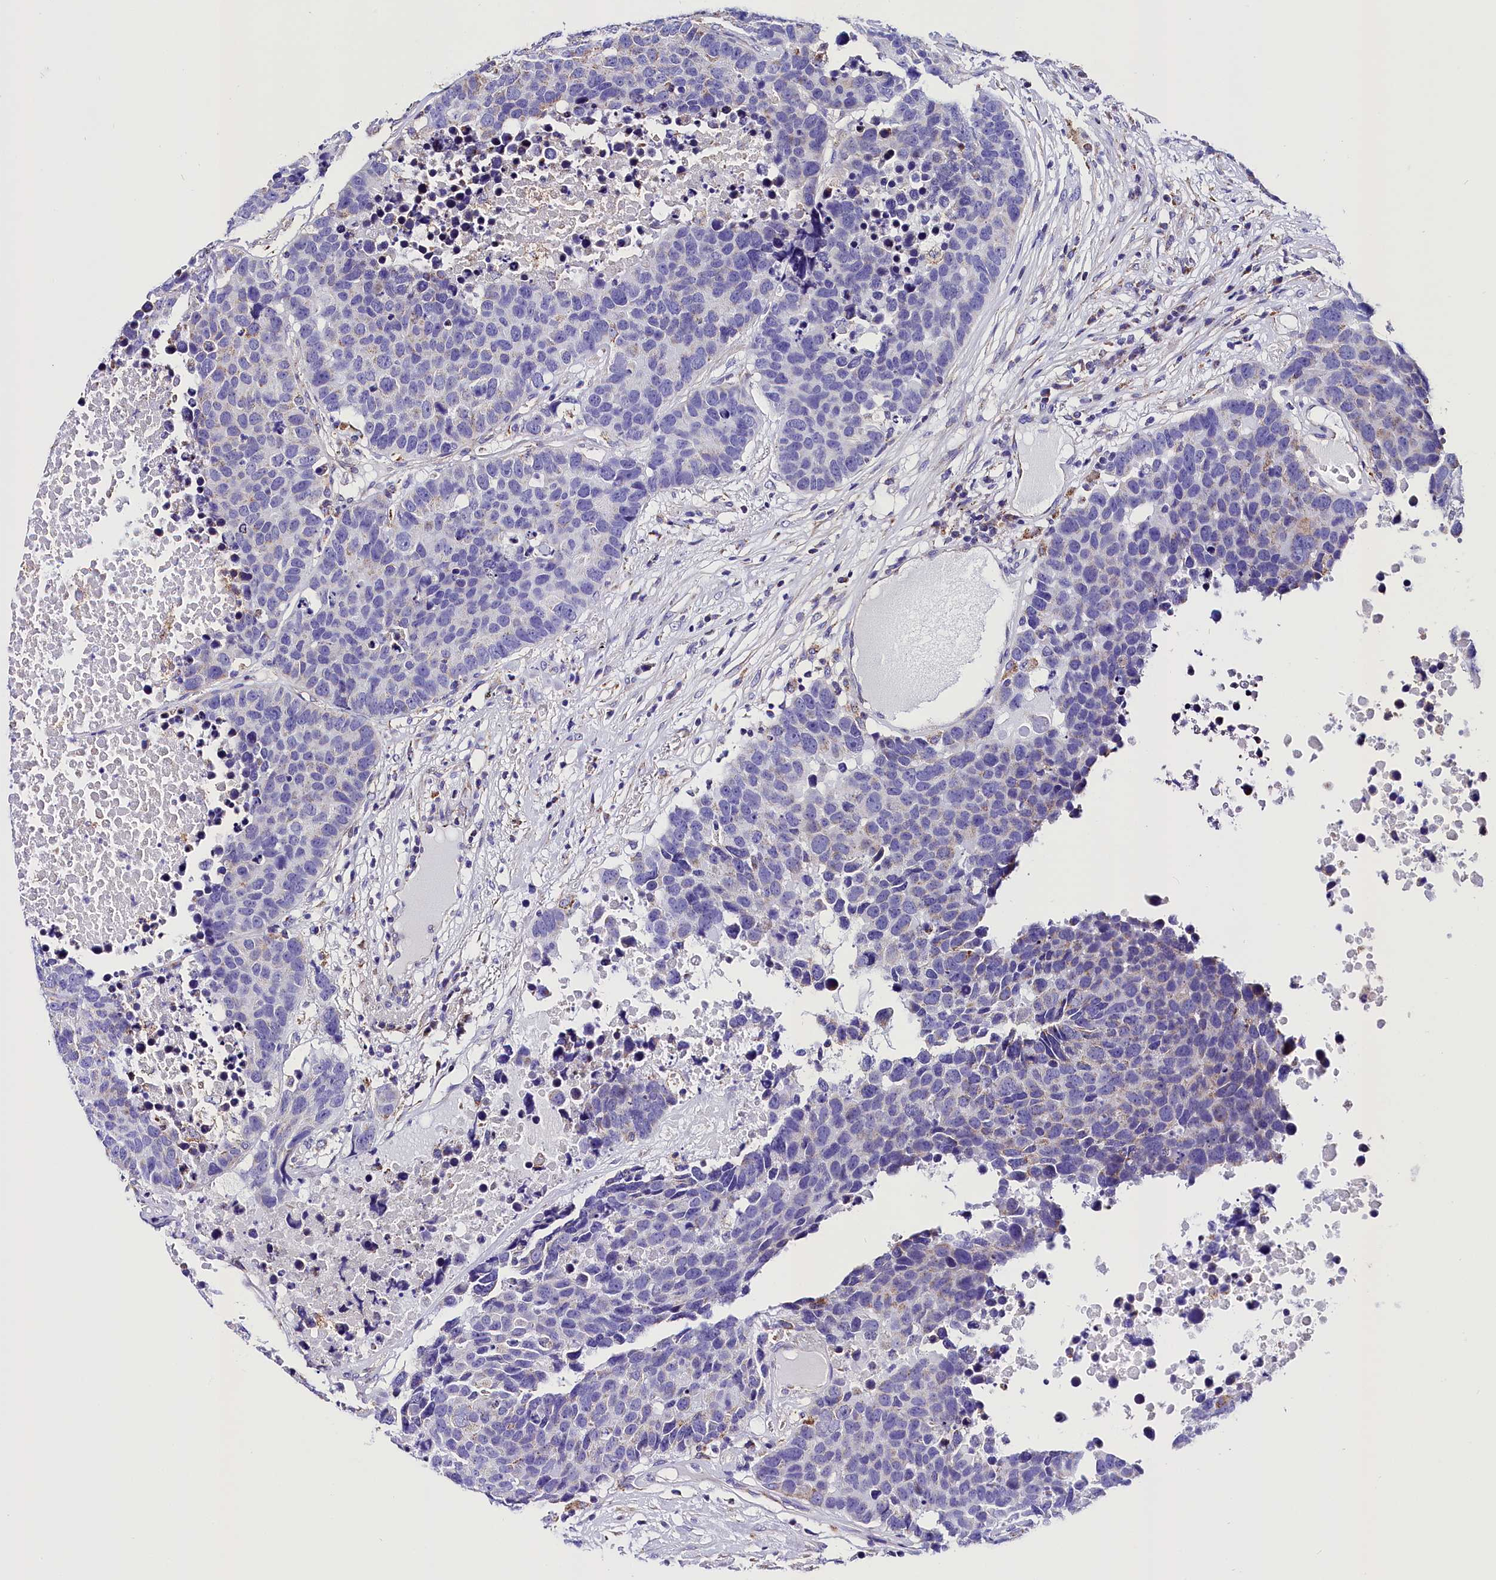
{"staining": {"intensity": "negative", "quantity": "none", "location": "none"}, "tissue": "carcinoid", "cell_type": "Tumor cells", "image_type": "cancer", "snomed": [{"axis": "morphology", "description": "Carcinoid, malignant, NOS"}, {"axis": "topography", "description": "Lung"}], "caption": "Histopathology image shows no significant protein expression in tumor cells of carcinoid.", "gene": "ACAA2", "patient": {"sex": "male", "age": 60}}